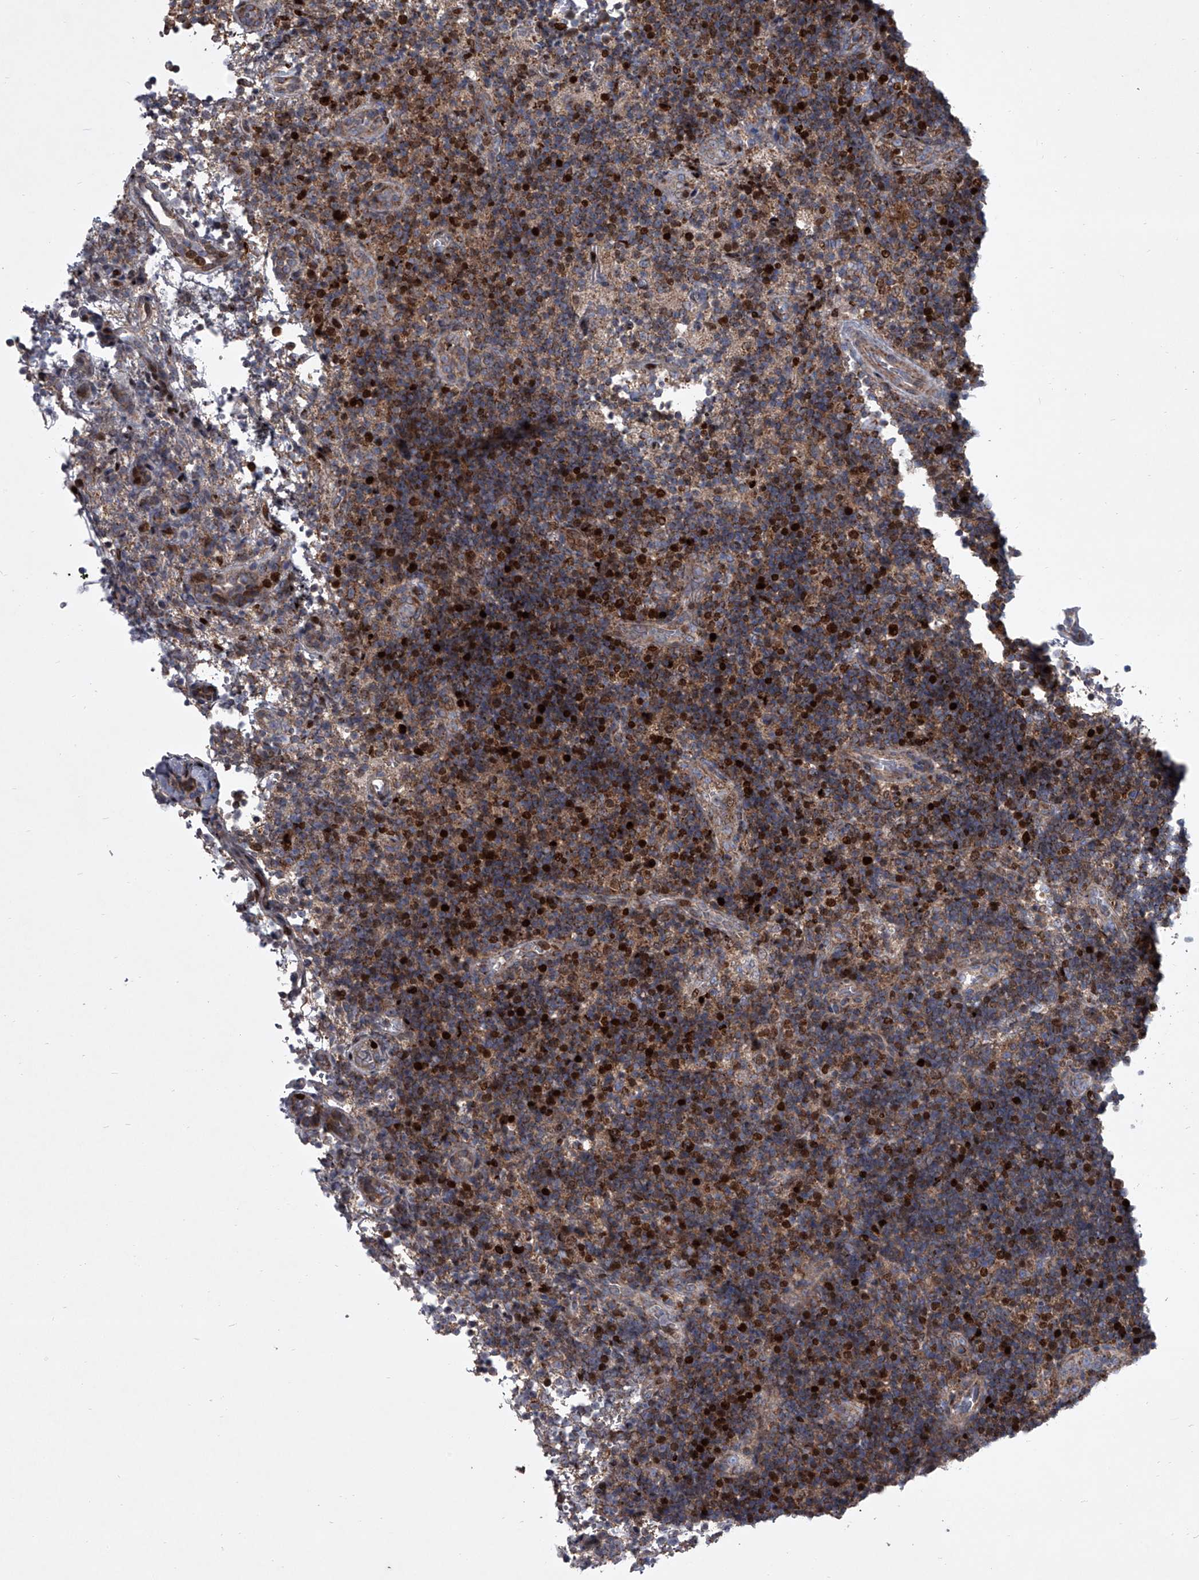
{"staining": {"intensity": "moderate", "quantity": ">75%", "location": "nuclear"}, "tissue": "lymph node", "cell_type": "Germinal center cells", "image_type": "normal", "snomed": [{"axis": "morphology", "description": "Normal tissue, NOS"}, {"axis": "topography", "description": "Lymph node"}], "caption": "Germinal center cells show medium levels of moderate nuclear expression in about >75% of cells in benign human lymph node.", "gene": "STRADA", "patient": {"sex": "female", "age": 22}}